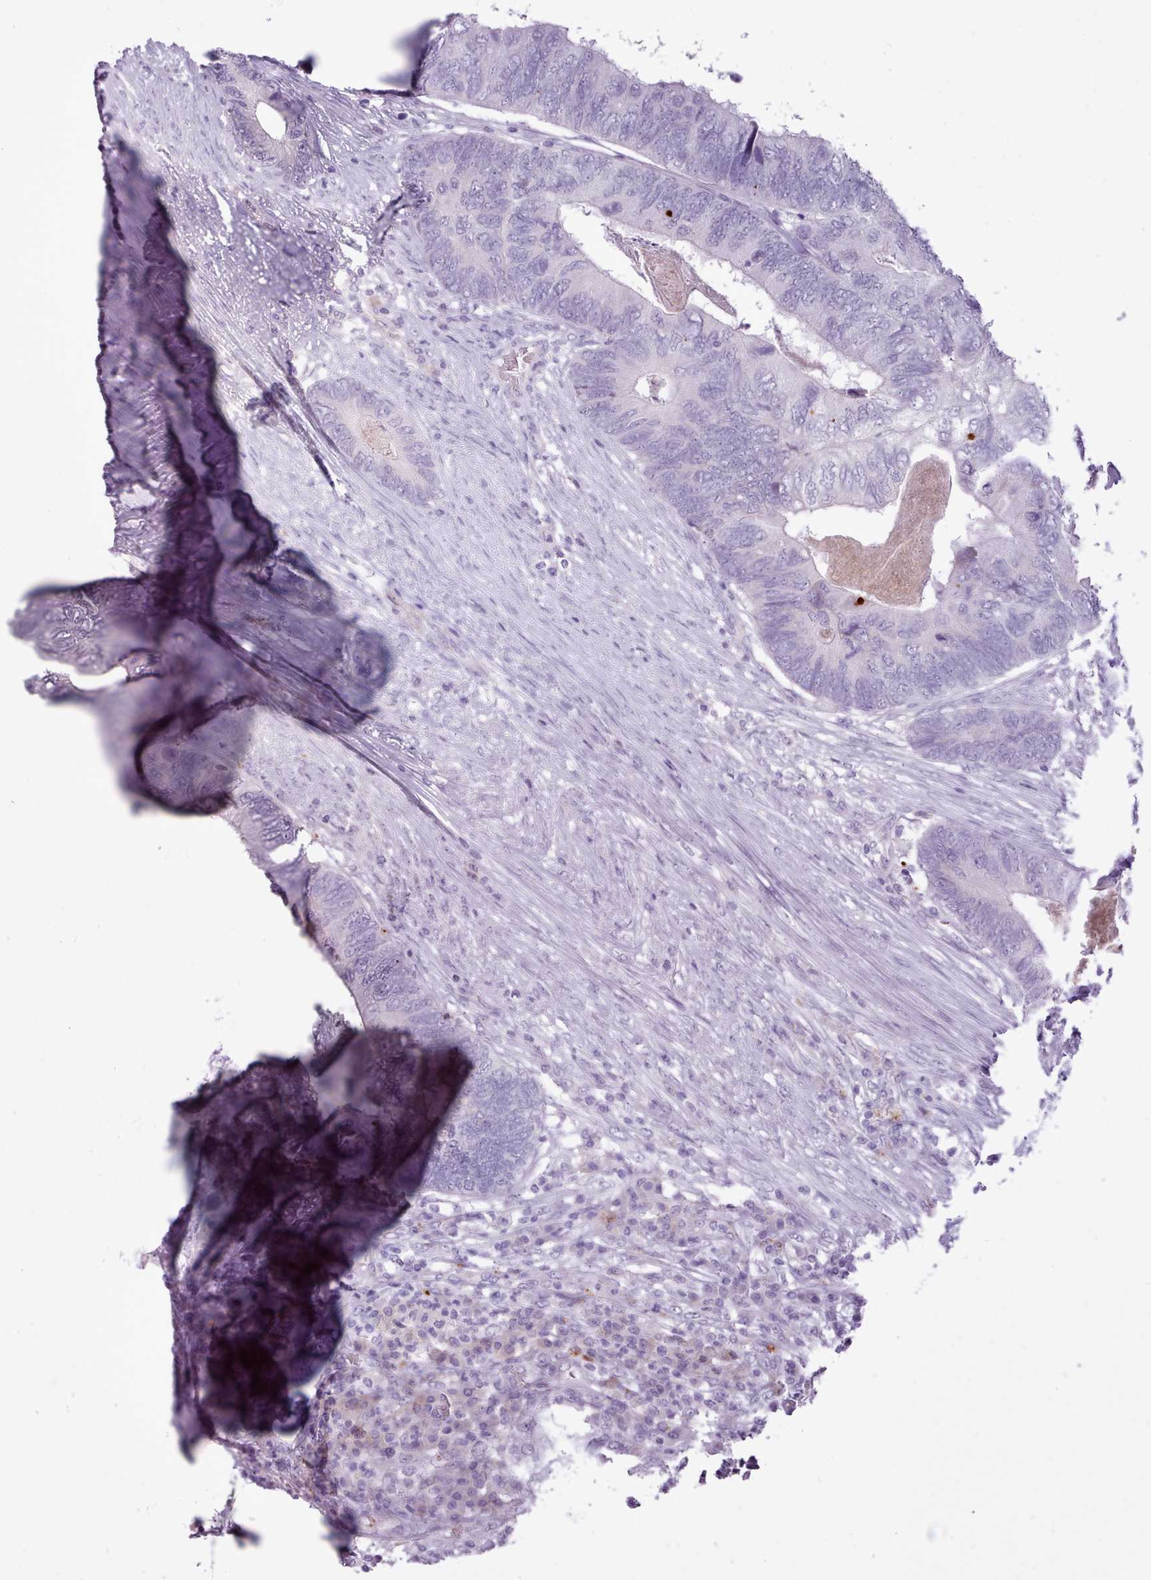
{"staining": {"intensity": "negative", "quantity": "none", "location": "none"}, "tissue": "colorectal cancer", "cell_type": "Tumor cells", "image_type": "cancer", "snomed": [{"axis": "morphology", "description": "Adenocarcinoma, NOS"}, {"axis": "topography", "description": "Colon"}], "caption": "IHC photomicrograph of human adenocarcinoma (colorectal) stained for a protein (brown), which shows no positivity in tumor cells.", "gene": "ATRAID", "patient": {"sex": "female", "age": 67}}